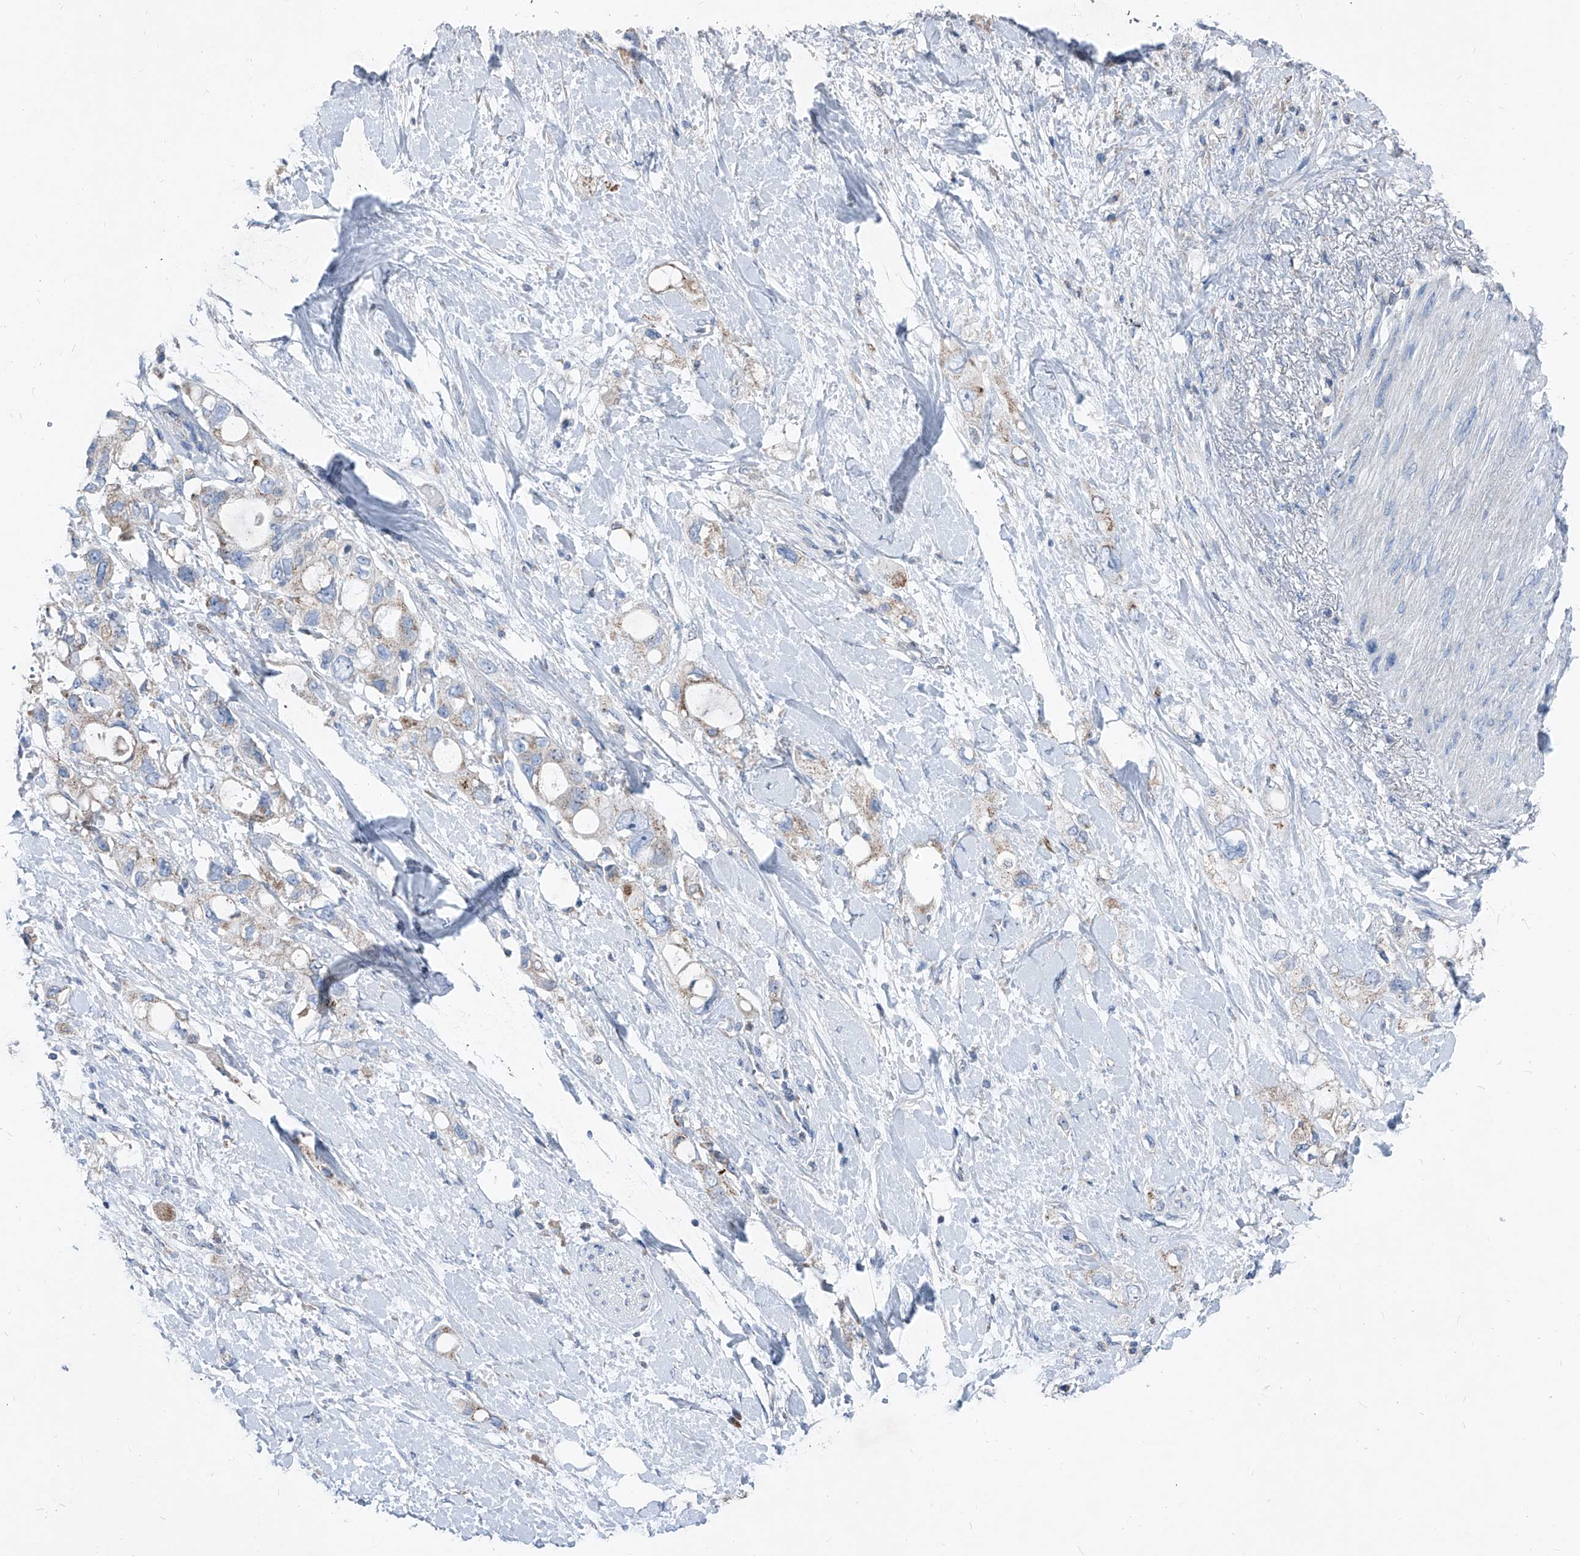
{"staining": {"intensity": "weak", "quantity": "<25%", "location": "cytoplasmic/membranous"}, "tissue": "pancreatic cancer", "cell_type": "Tumor cells", "image_type": "cancer", "snomed": [{"axis": "morphology", "description": "Adenocarcinoma, NOS"}, {"axis": "topography", "description": "Pancreas"}], "caption": "This is an immunohistochemistry (IHC) micrograph of adenocarcinoma (pancreatic). There is no staining in tumor cells.", "gene": "AGPS", "patient": {"sex": "female", "age": 56}}